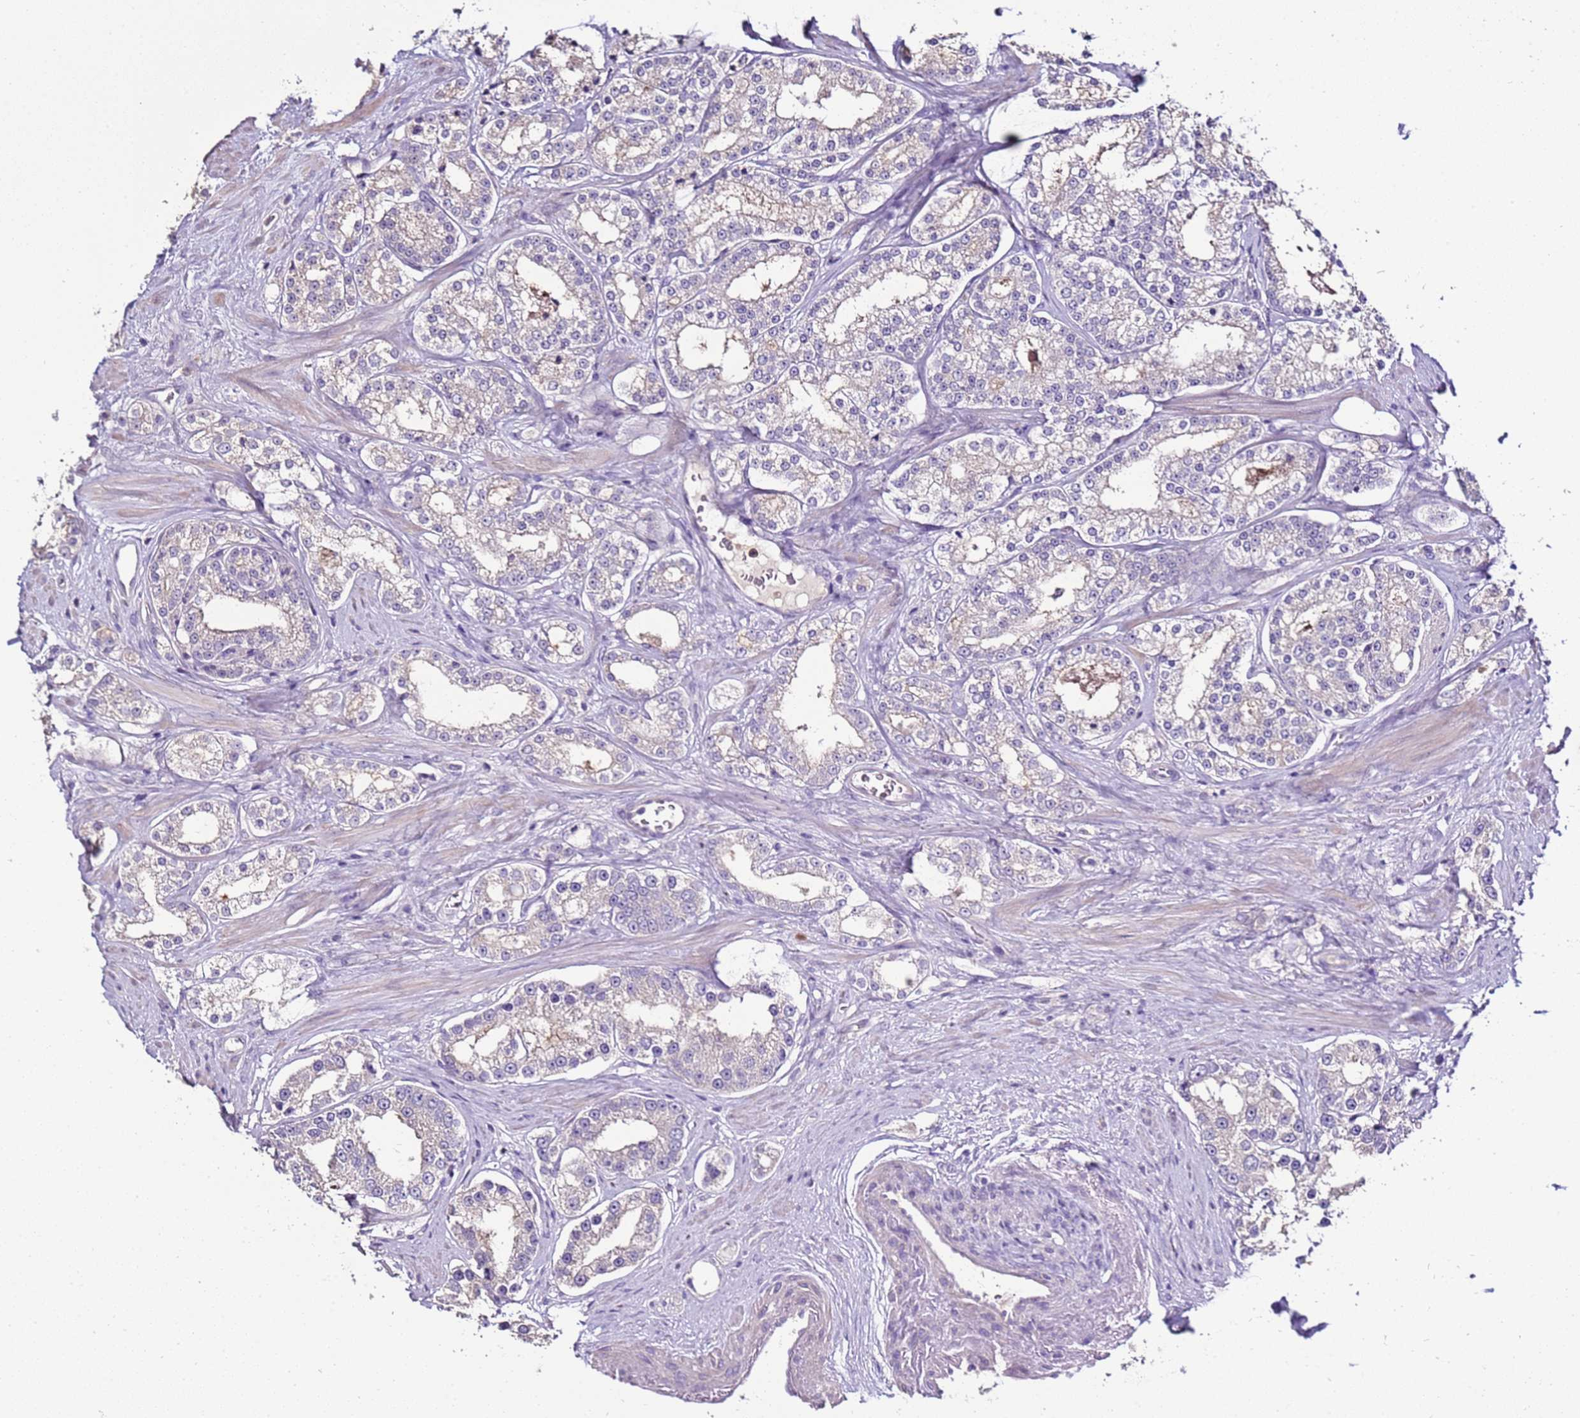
{"staining": {"intensity": "negative", "quantity": "none", "location": "none"}, "tissue": "prostate cancer", "cell_type": "Tumor cells", "image_type": "cancer", "snomed": [{"axis": "morphology", "description": "Normal tissue, NOS"}, {"axis": "morphology", "description": "Adenocarcinoma, High grade"}, {"axis": "topography", "description": "Prostate"}], "caption": "Human prostate cancer (adenocarcinoma (high-grade)) stained for a protein using immunohistochemistry (IHC) displays no positivity in tumor cells.", "gene": "IL2RG", "patient": {"sex": "male", "age": 83}}